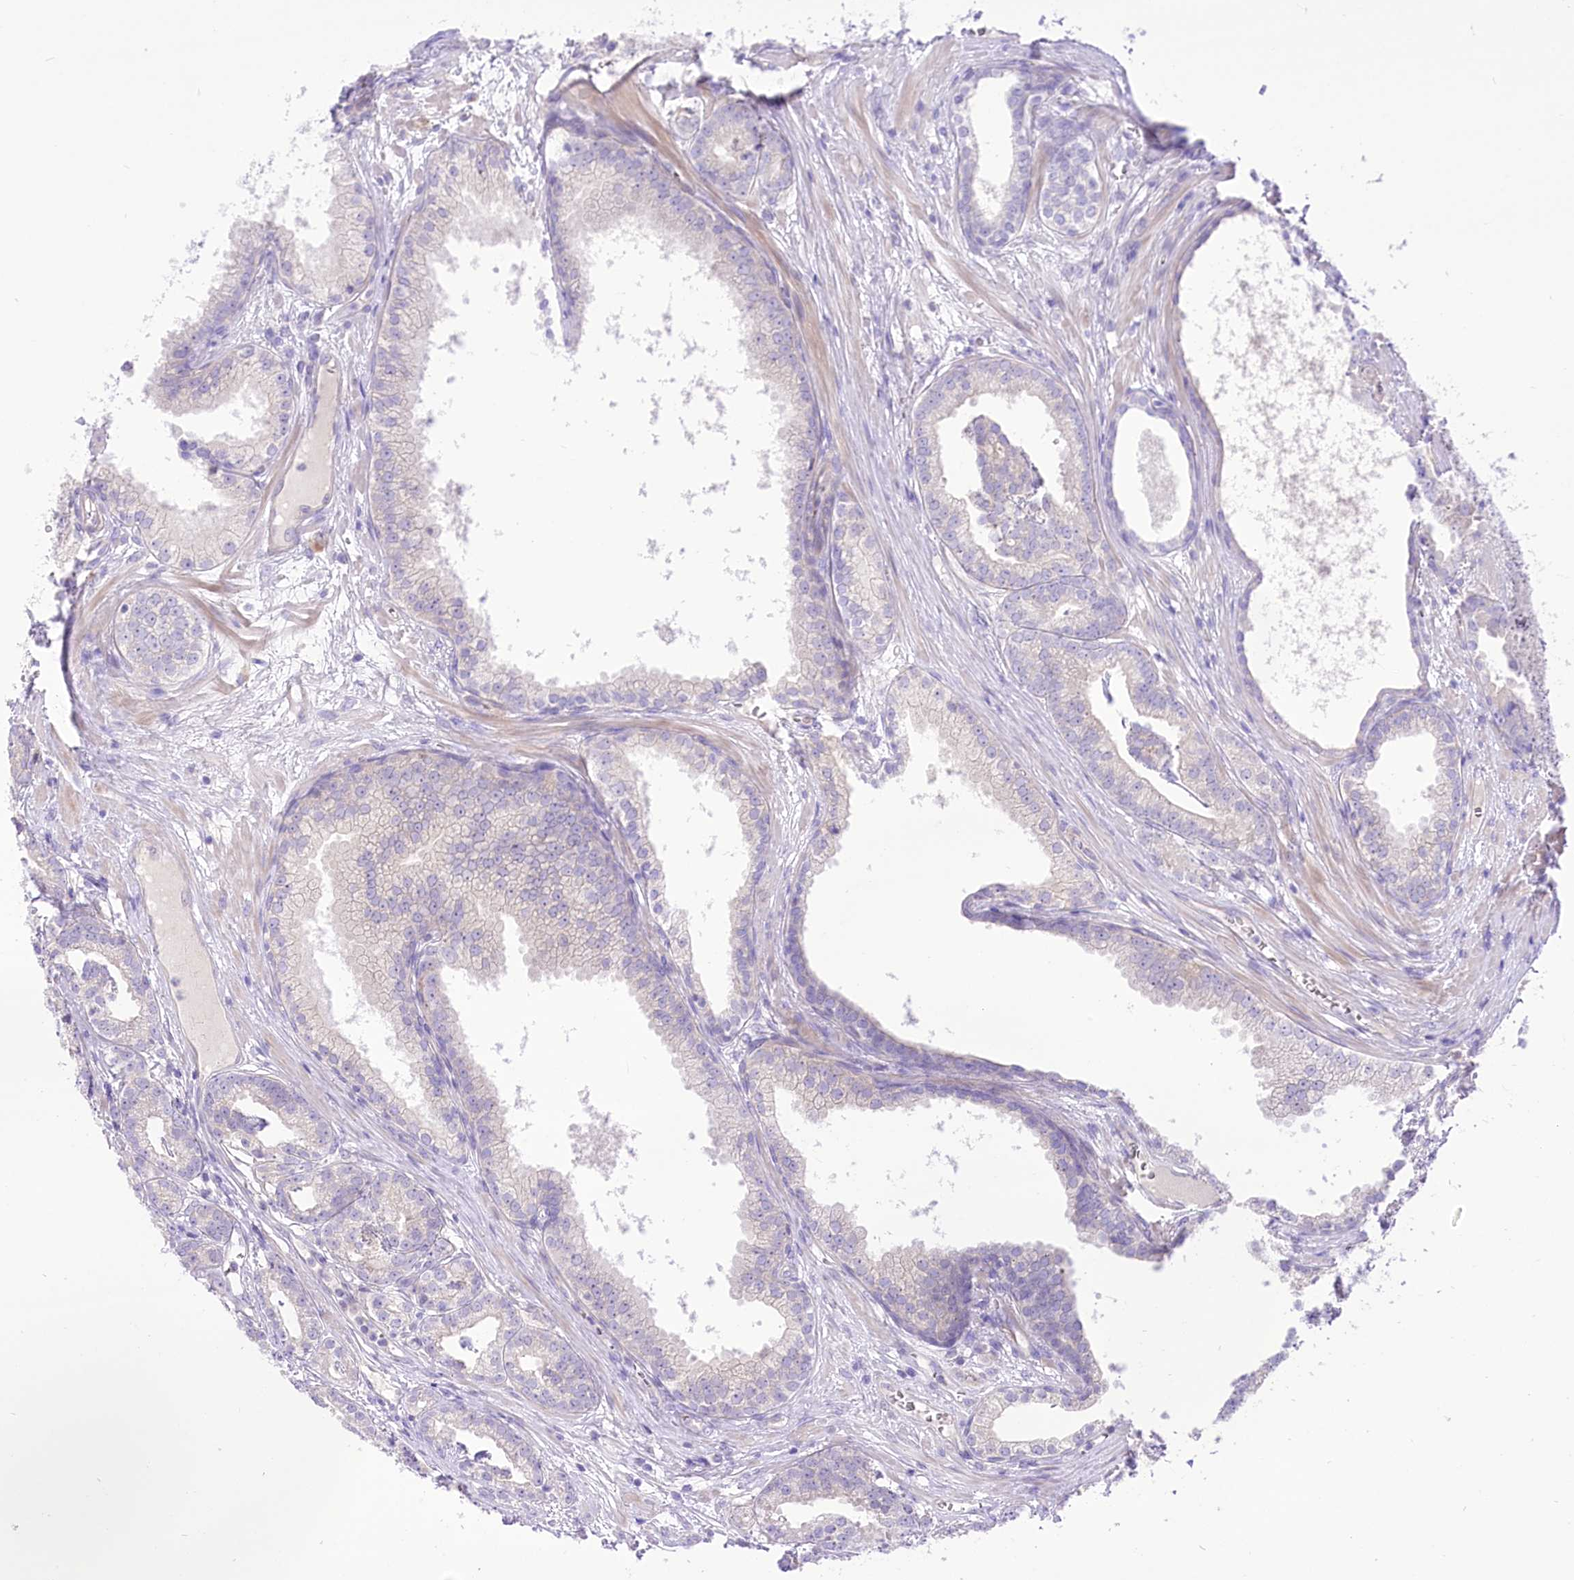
{"staining": {"intensity": "negative", "quantity": "none", "location": "none"}, "tissue": "prostate cancer", "cell_type": "Tumor cells", "image_type": "cancer", "snomed": [{"axis": "morphology", "description": "Adenocarcinoma, High grade"}, {"axis": "topography", "description": "Prostate"}], "caption": "Histopathology image shows no protein positivity in tumor cells of prostate adenocarcinoma (high-grade) tissue. Brightfield microscopy of immunohistochemistry stained with DAB (brown) and hematoxylin (blue), captured at high magnification.", "gene": "HELT", "patient": {"sex": "male", "age": 69}}